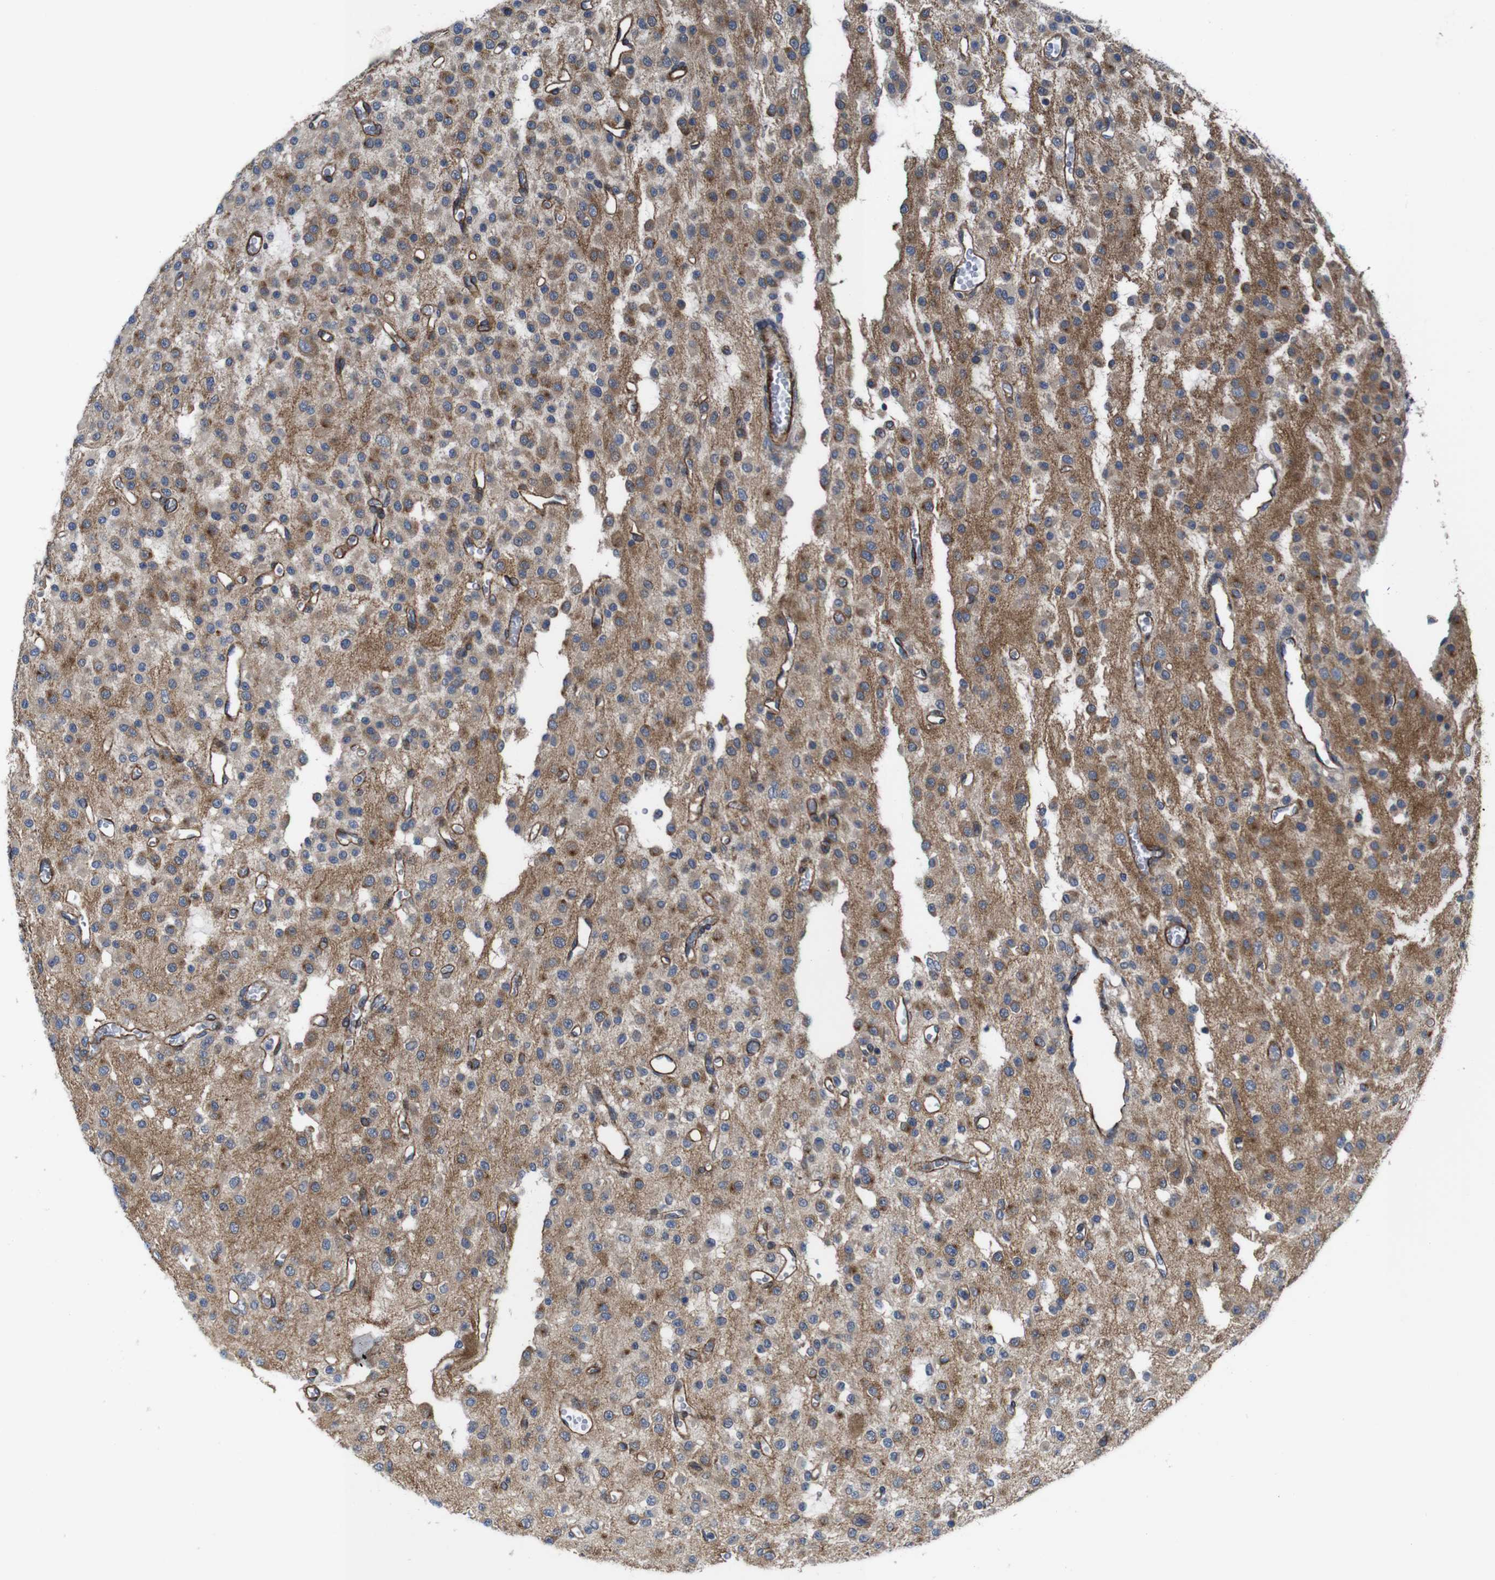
{"staining": {"intensity": "weak", "quantity": "25%-75%", "location": "cytoplasmic/membranous"}, "tissue": "glioma", "cell_type": "Tumor cells", "image_type": "cancer", "snomed": [{"axis": "morphology", "description": "Glioma, malignant, Low grade"}, {"axis": "topography", "description": "Brain"}], "caption": "Tumor cells demonstrate low levels of weak cytoplasmic/membranous positivity in approximately 25%-75% of cells in low-grade glioma (malignant). Using DAB (3,3'-diaminobenzidine) (brown) and hematoxylin (blue) stains, captured at high magnification using brightfield microscopy.", "gene": "GGT7", "patient": {"sex": "male", "age": 38}}